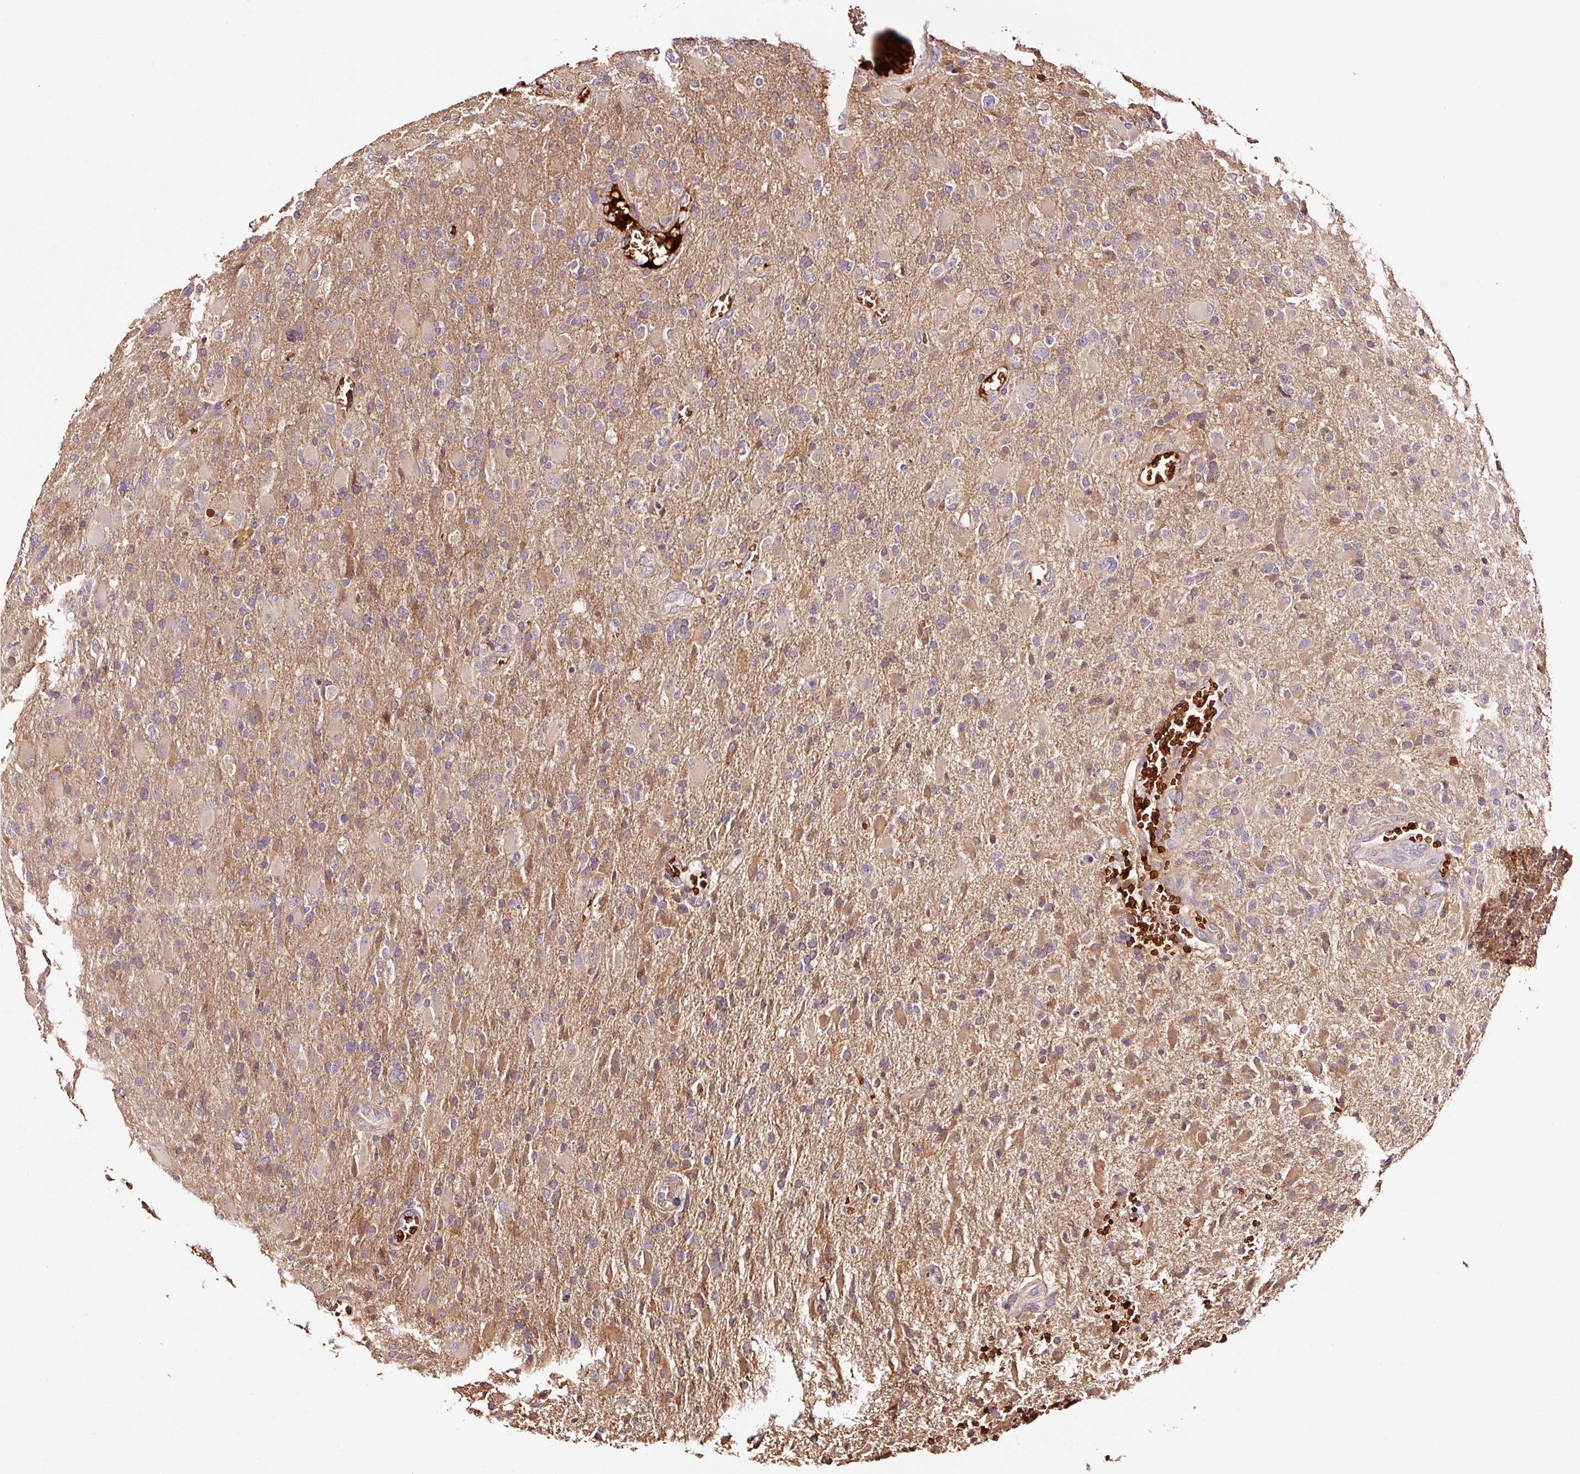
{"staining": {"intensity": "moderate", "quantity": "25%-75%", "location": "cytoplasmic/membranous"}, "tissue": "glioma", "cell_type": "Tumor cells", "image_type": "cancer", "snomed": [{"axis": "morphology", "description": "Glioma, malignant, Low grade"}, {"axis": "topography", "description": "Brain"}], "caption": "This is an image of IHC staining of glioma, which shows moderate staining in the cytoplasmic/membranous of tumor cells.", "gene": "PGLYRP2", "patient": {"sex": "male", "age": 65}}